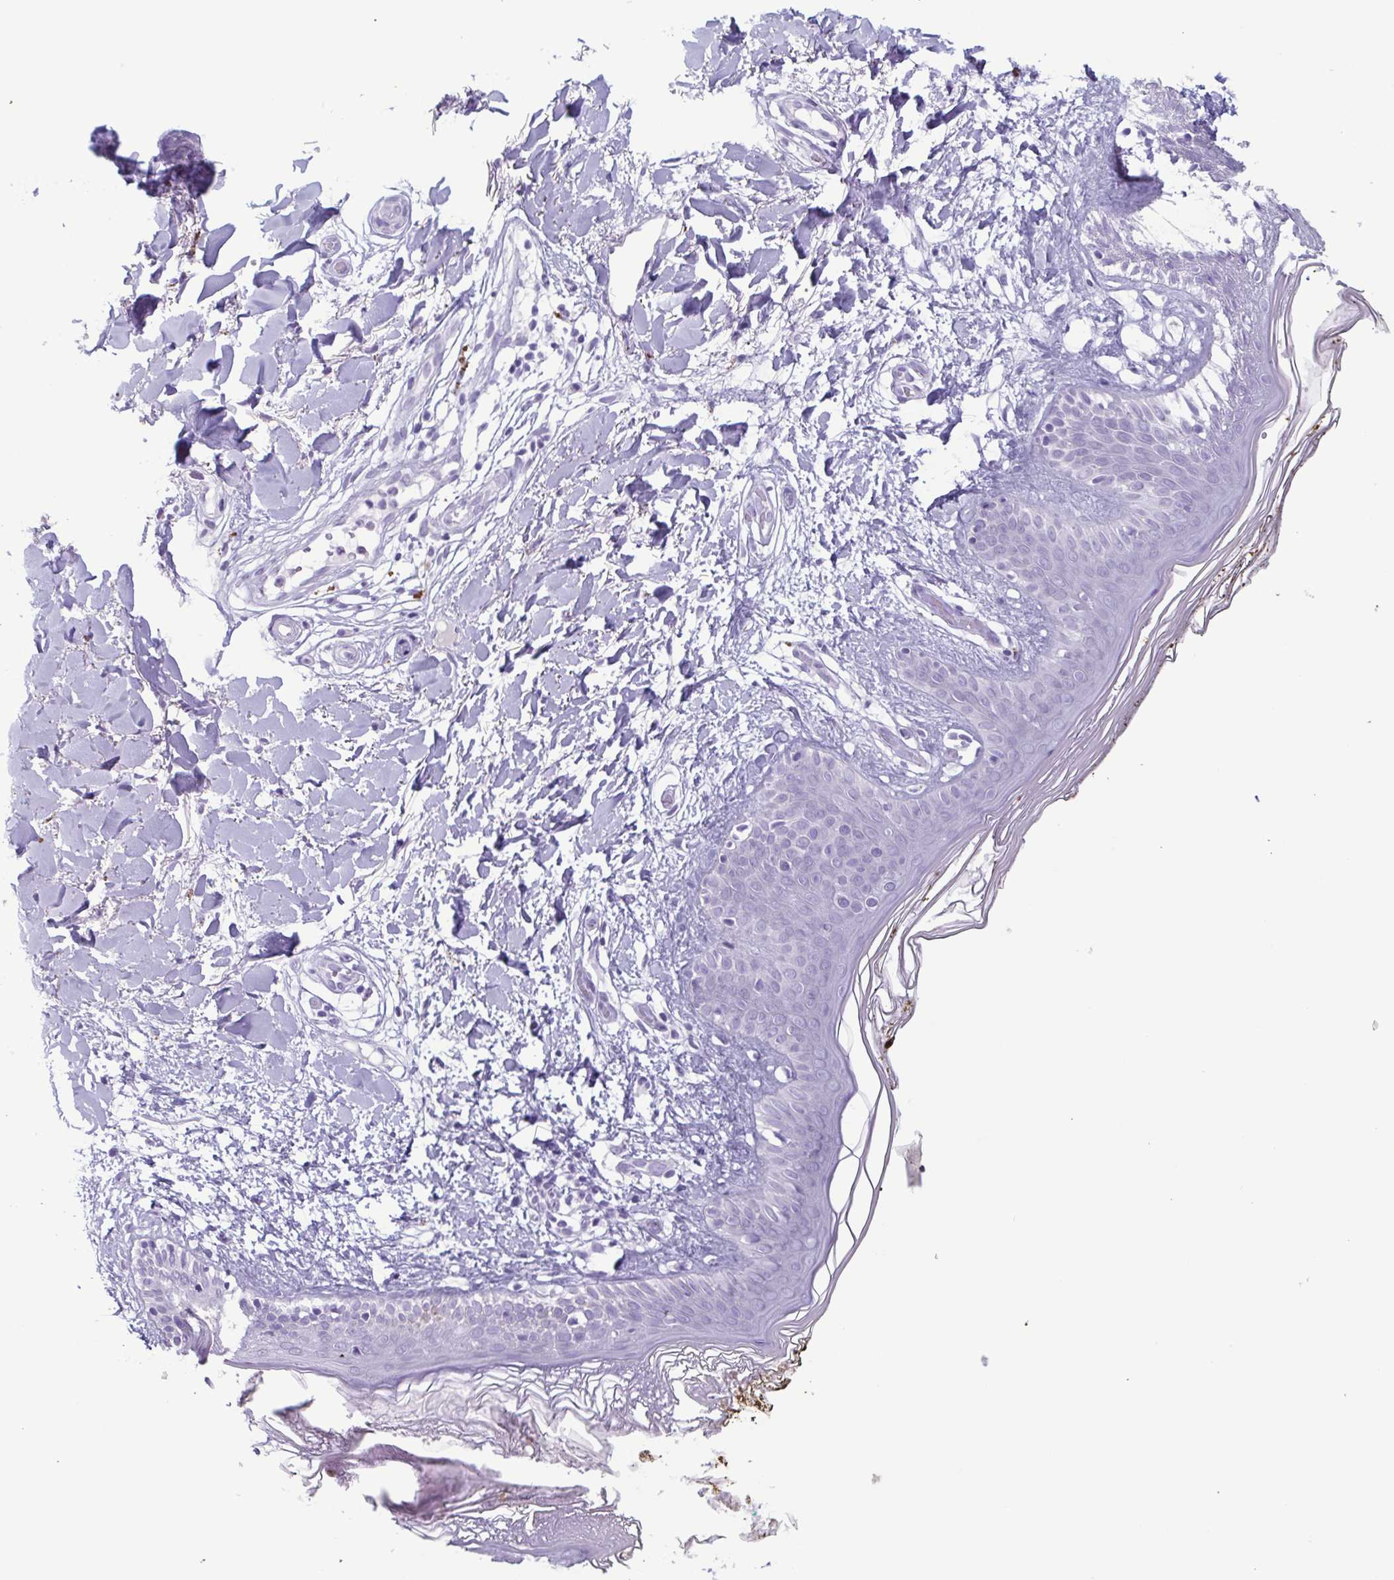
{"staining": {"intensity": "negative", "quantity": "none", "location": "none"}, "tissue": "skin", "cell_type": "Fibroblasts", "image_type": "normal", "snomed": [{"axis": "morphology", "description": "Normal tissue, NOS"}, {"axis": "topography", "description": "Skin"}], "caption": "This is an IHC photomicrograph of unremarkable skin. There is no expression in fibroblasts.", "gene": "LTF", "patient": {"sex": "female", "age": 34}}